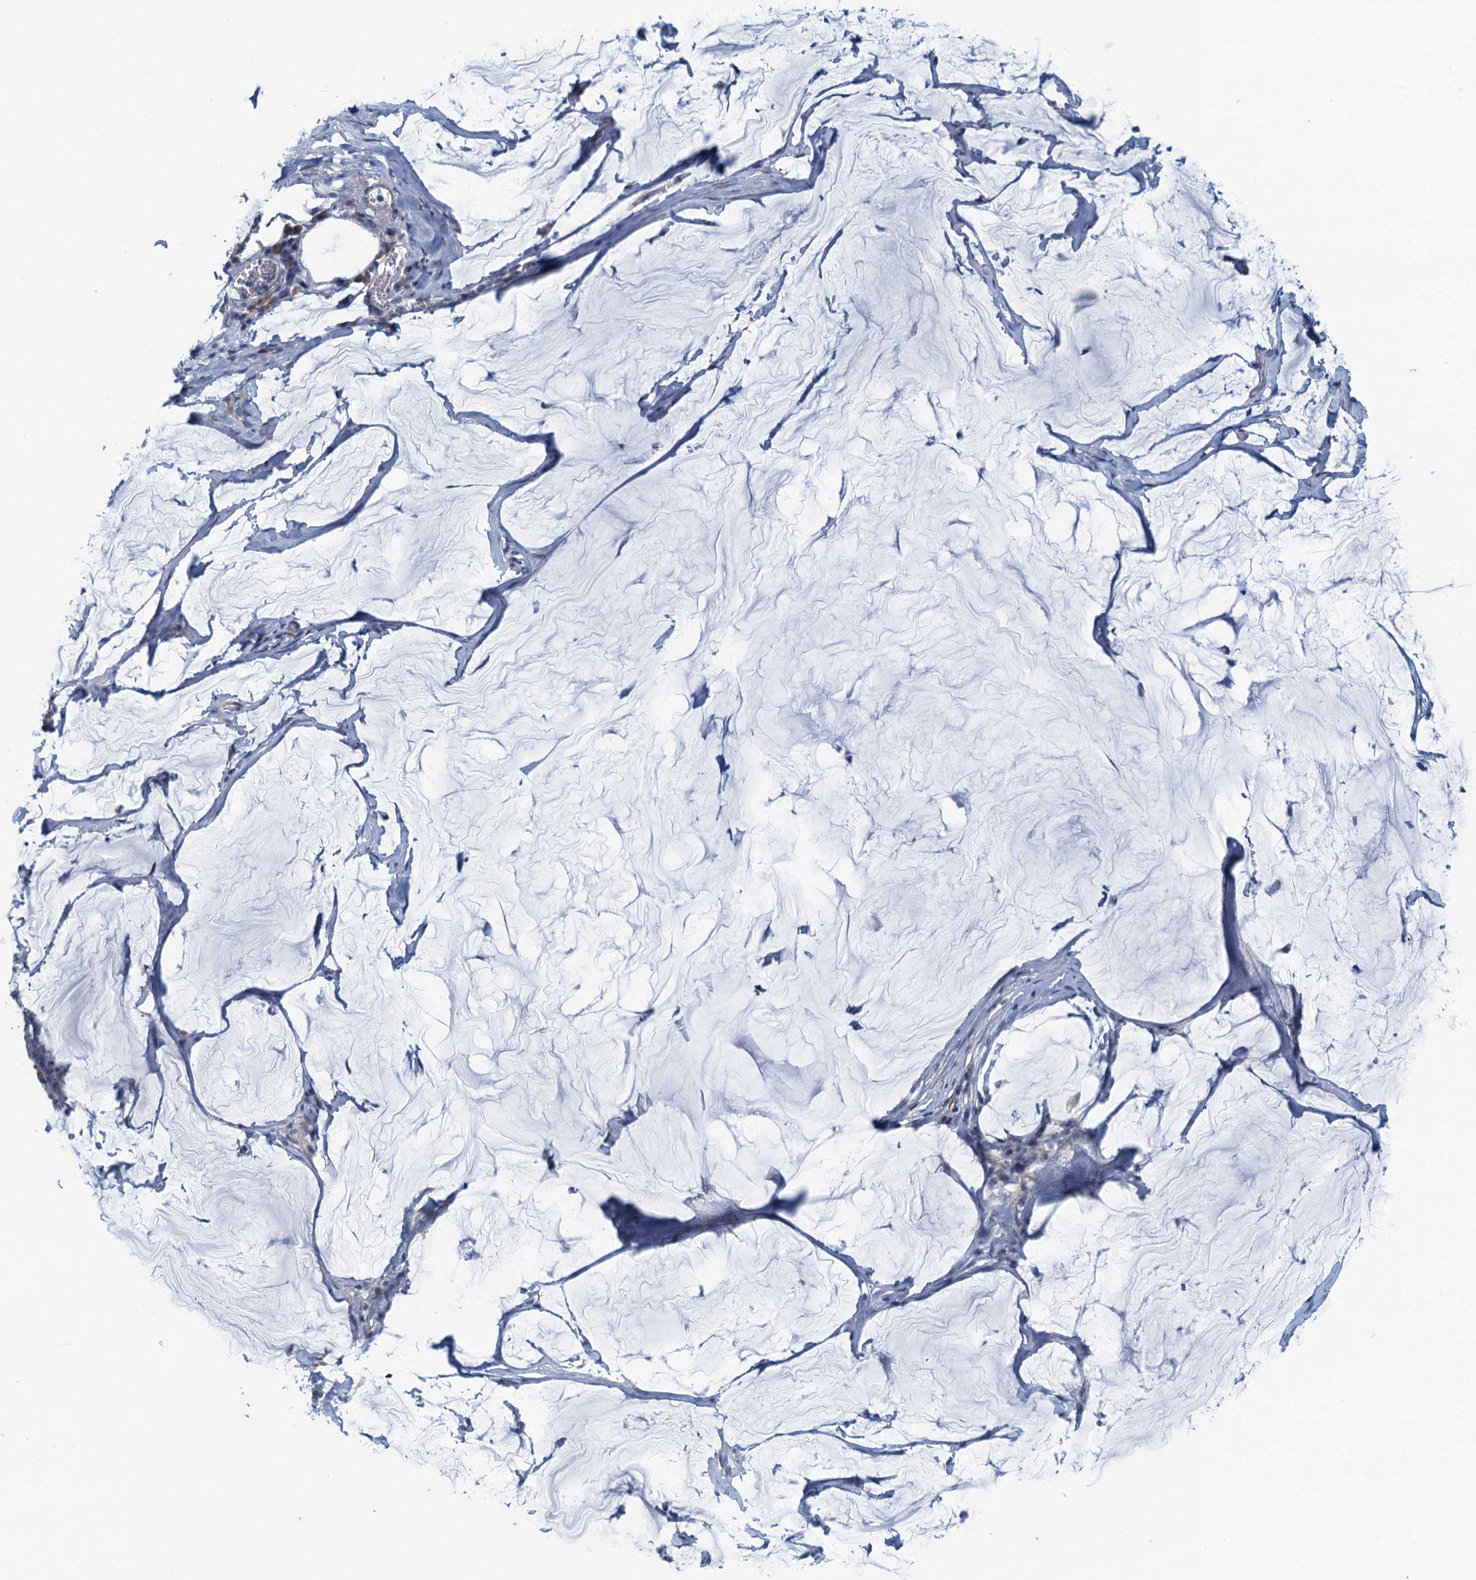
{"staining": {"intensity": "negative", "quantity": "none", "location": "none"}, "tissue": "ovarian cancer", "cell_type": "Tumor cells", "image_type": "cancer", "snomed": [{"axis": "morphology", "description": "Cystadenocarcinoma, mucinous, NOS"}, {"axis": "topography", "description": "Ovary"}], "caption": "Photomicrograph shows no significant protein expression in tumor cells of ovarian cancer (mucinous cystadenocarcinoma).", "gene": "ALG2", "patient": {"sex": "female", "age": 73}}